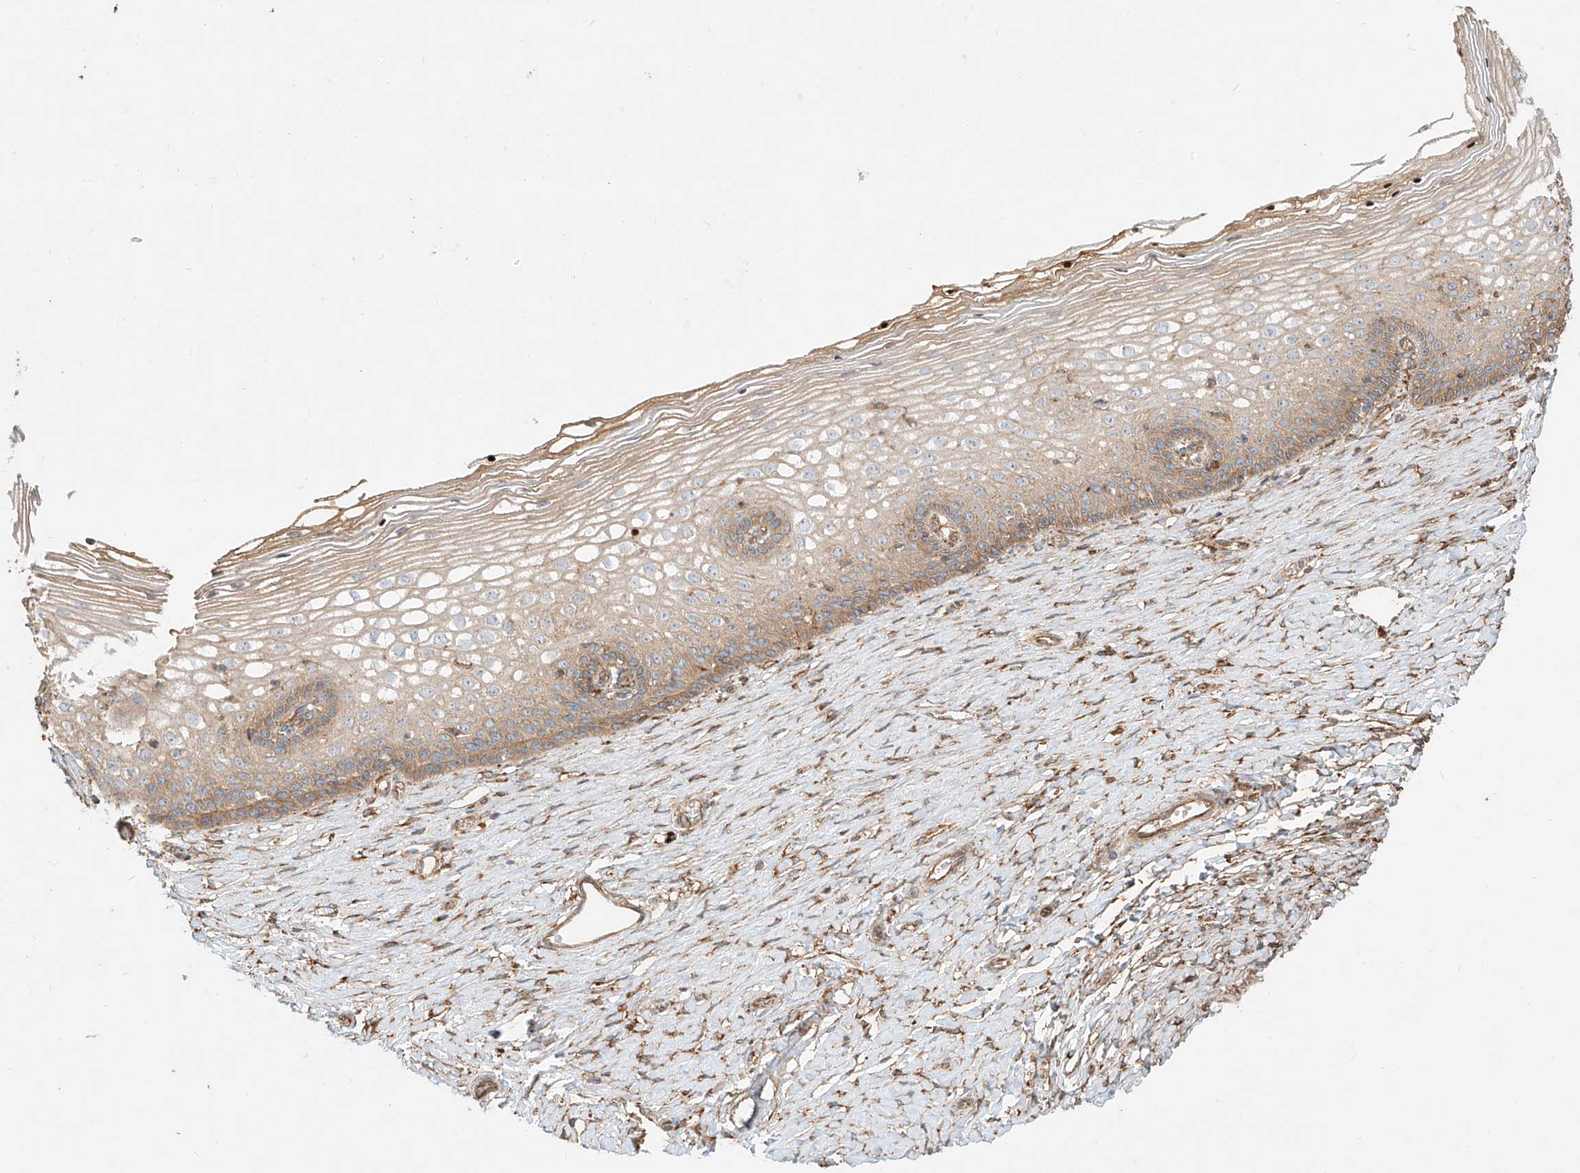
{"staining": {"intensity": "moderate", "quantity": ">75%", "location": "cytoplasmic/membranous"}, "tissue": "cervix", "cell_type": "Glandular cells", "image_type": "normal", "snomed": [{"axis": "morphology", "description": "Normal tissue, NOS"}, {"axis": "topography", "description": "Cervix"}], "caption": "A histopathology image showing moderate cytoplasmic/membranous expression in approximately >75% of glandular cells in benign cervix, as visualized by brown immunohistochemical staining.", "gene": "SNX9", "patient": {"sex": "female", "age": 33}}